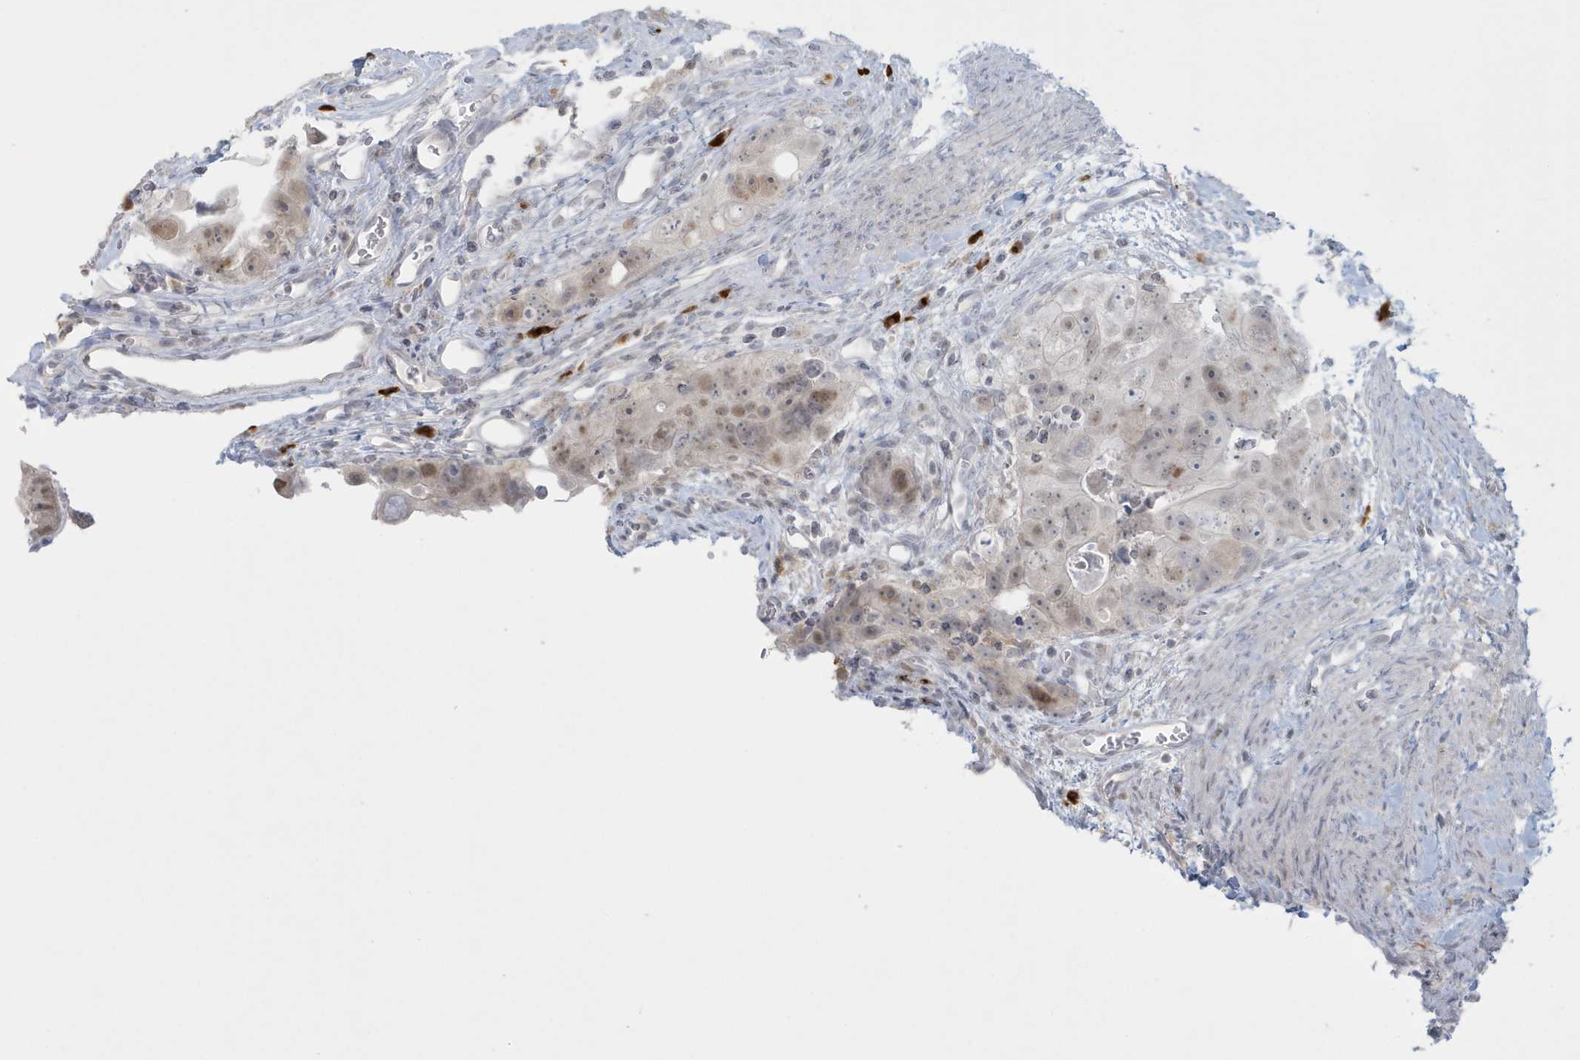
{"staining": {"intensity": "weak", "quantity": "25%-75%", "location": "nuclear"}, "tissue": "colorectal cancer", "cell_type": "Tumor cells", "image_type": "cancer", "snomed": [{"axis": "morphology", "description": "Adenocarcinoma, NOS"}, {"axis": "topography", "description": "Rectum"}], "caption": "High-power microscopy captured an IHC micrograph of colorectal adenocarcinoma, revealing weak nuclear expression in approximately 25%-75% of tumor cells.", "gene": "HERC6", "patient": {"sex": "male", "age": 59}}